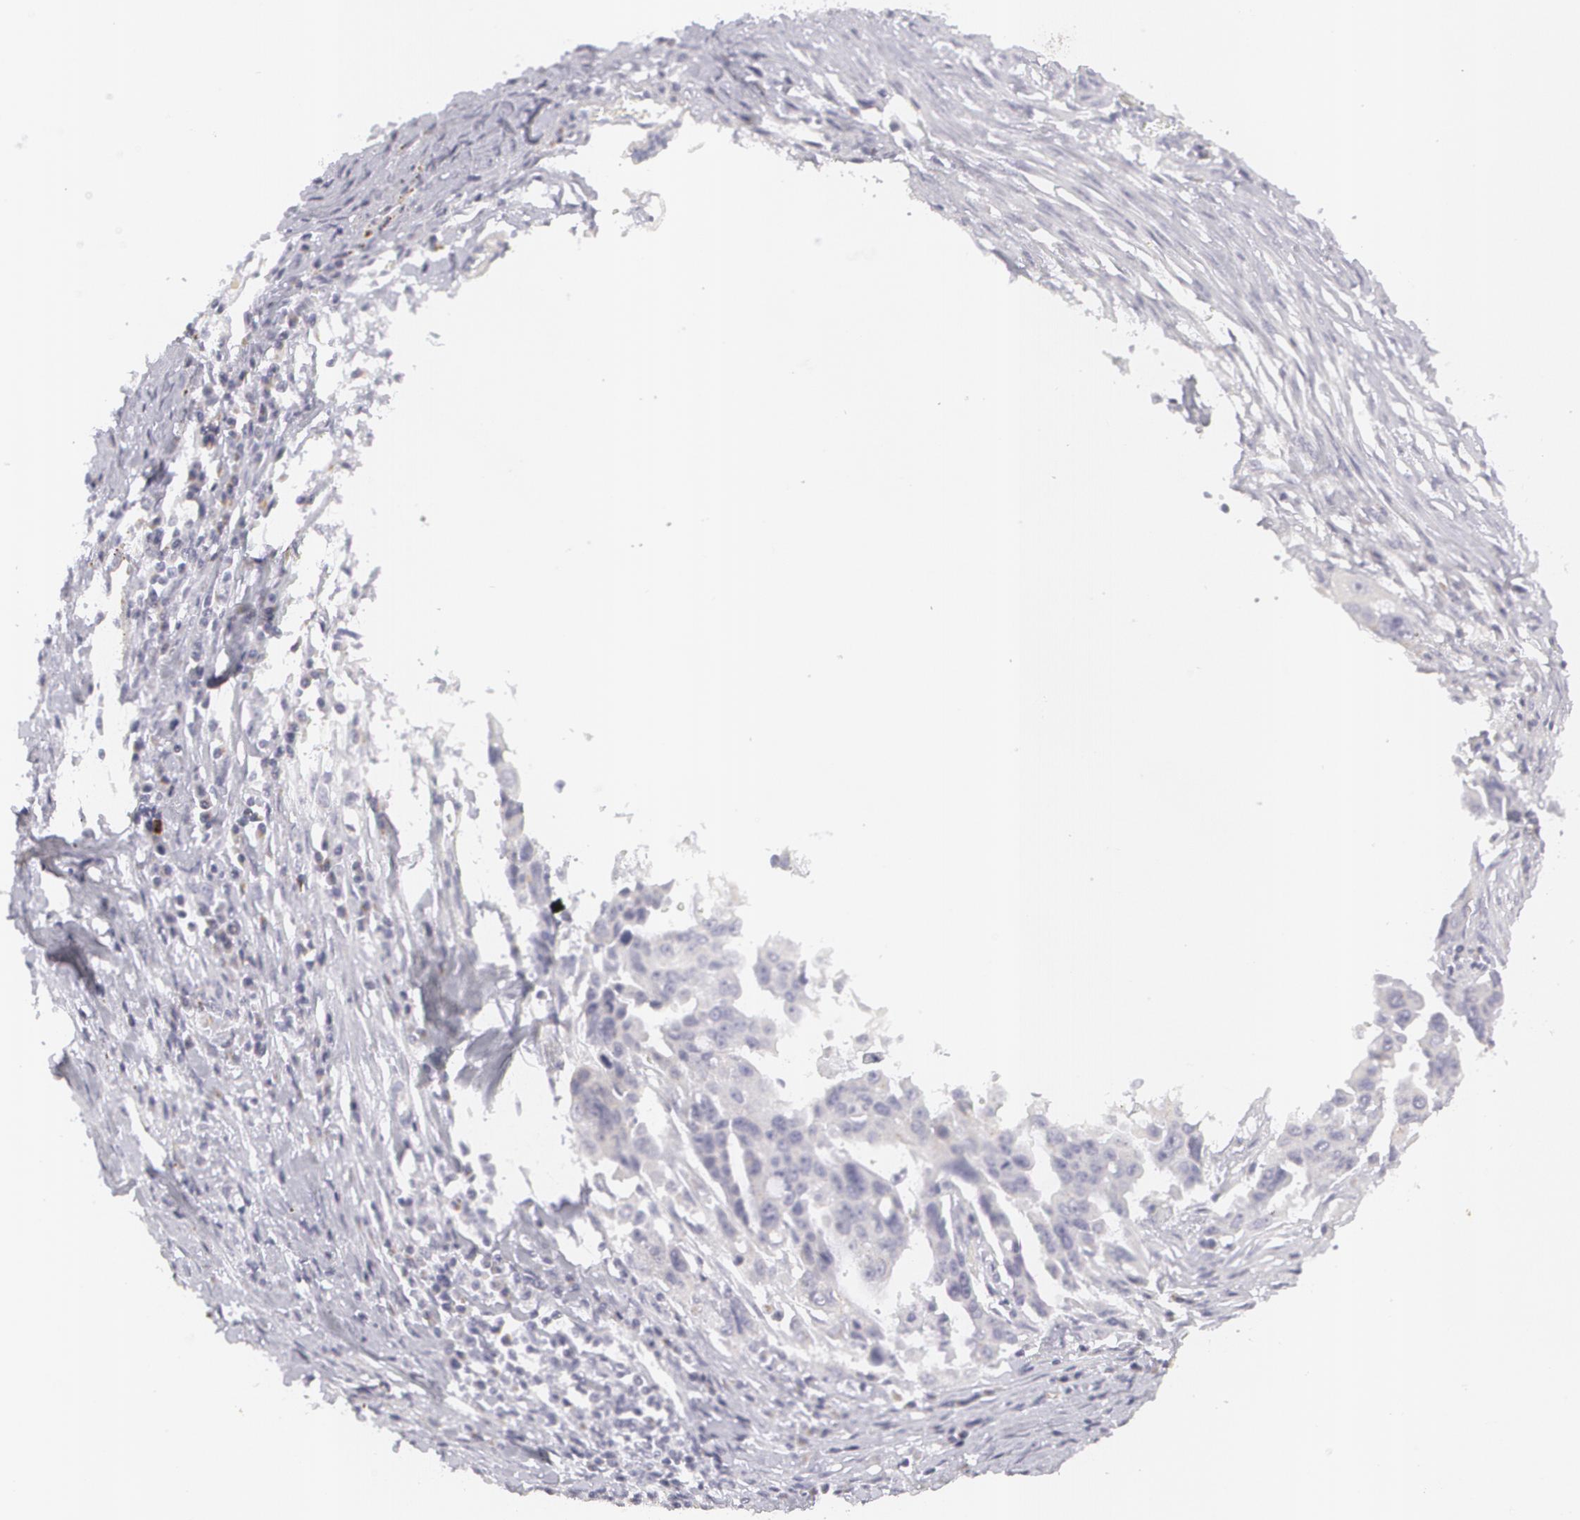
{"staining": {"intensity": "negative", "quantity": "none", "location": "none"}, "tissue": "ovarian cancer", "cell_type": "Tumor cells", "image_type": "cancer", "snomed": [{"axis": "morphology", "description": "Carcinoma, endometroid"}, {"axis": "topography", "description": "Ovary"}], "caption": "Image shows no significant protein positivity in tumor cells of endometroid carcinoma (ovarian). (DAB IHC, high magnification).", "gene": "MBNL3", "patient": {"sex": "female", "age": 75}}